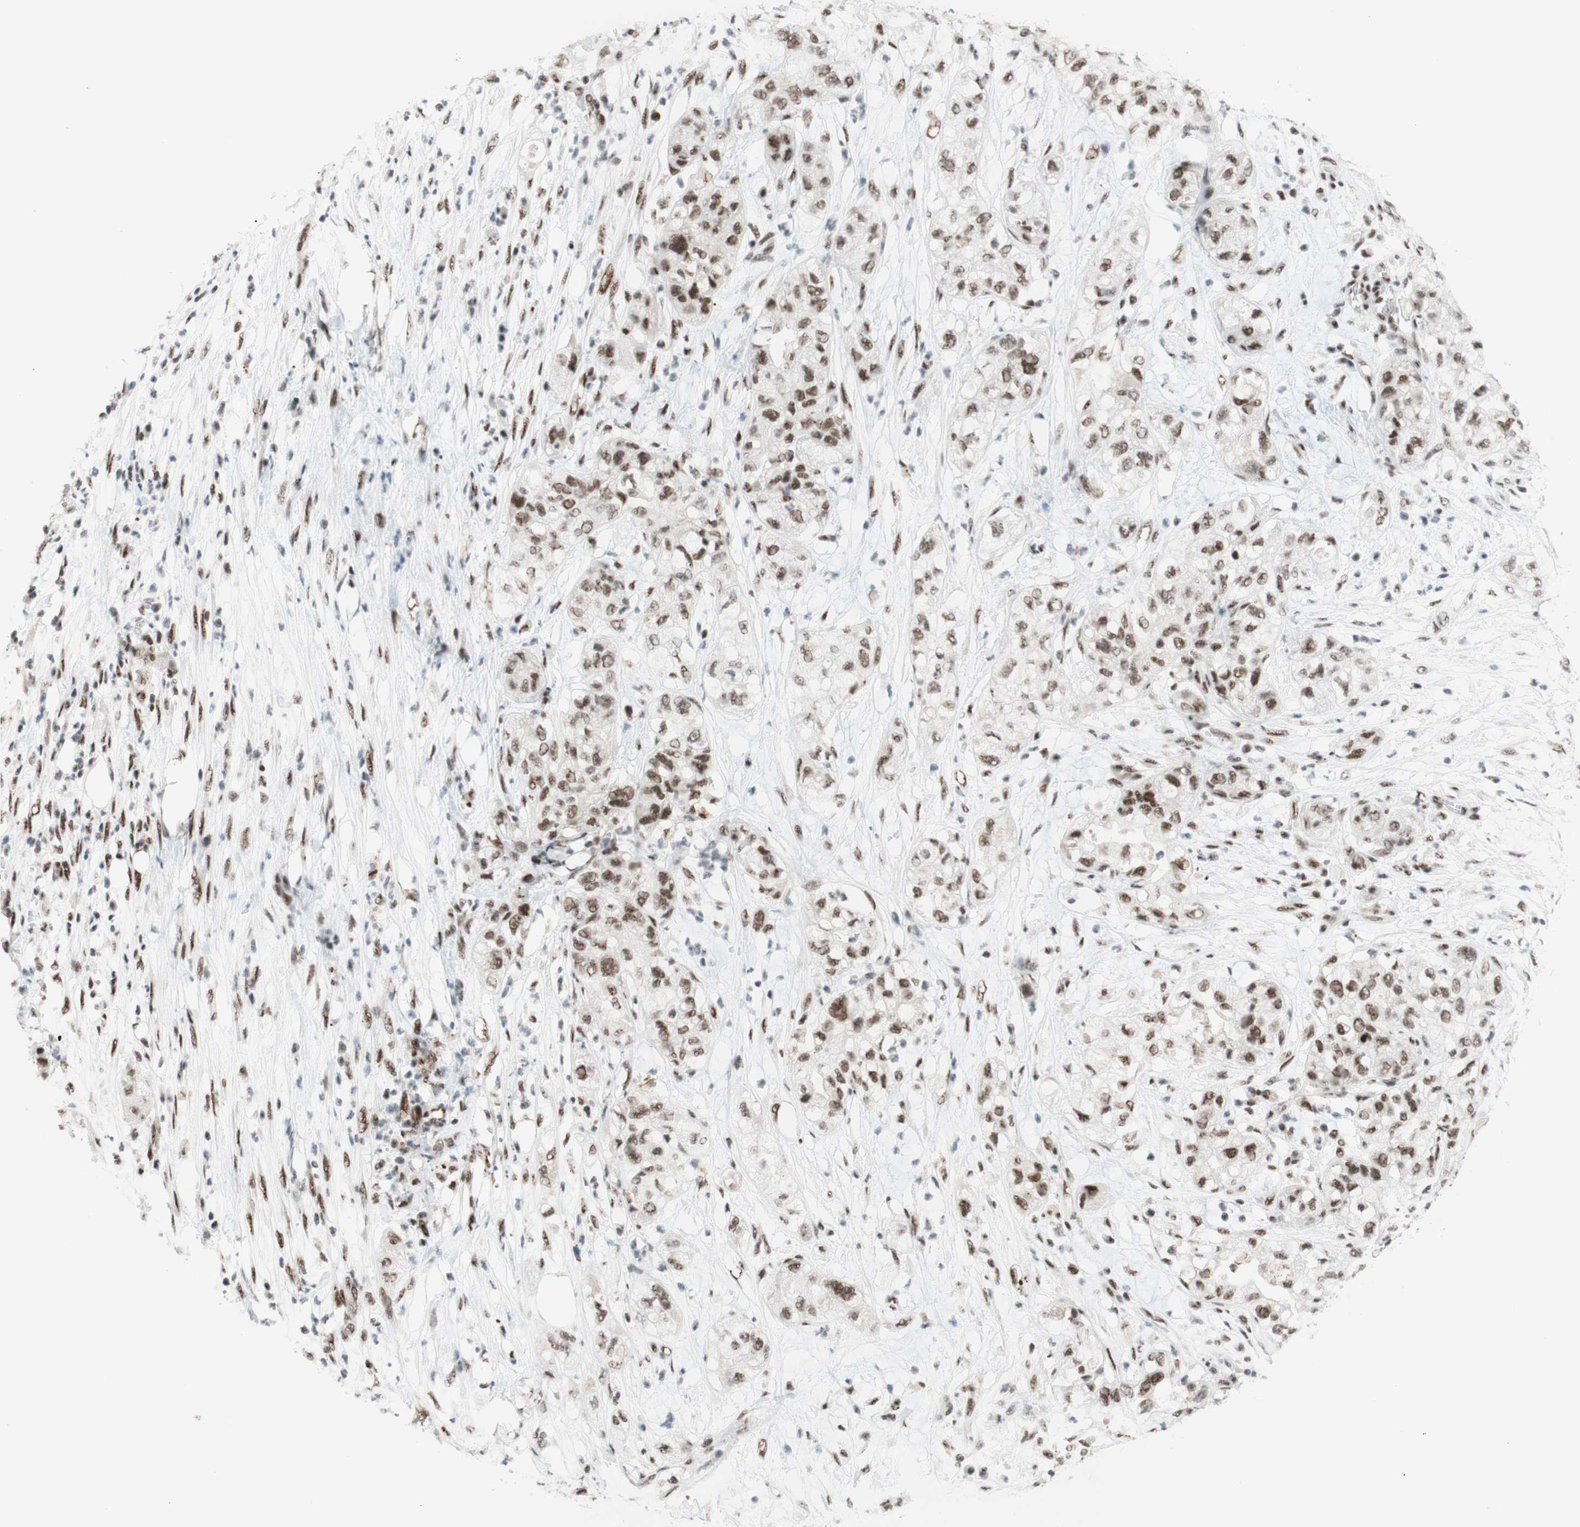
{"staining": {"intensity": "moderate", "quantity": ">75%", "location": "nuclear"}, "tissue": "pancreatic cancer", "cell_type": "Tumor cells", "image_type": "cancer", "snomed": [{"axis": "morphology", "description": "Adenocarcinoma, NOS"}, {"axis": "topography", "description": "Pancreas"}], "caption": "IHC of human pancreatic cancer shows medium levels of moderate nuclear positivity in approximately >75% of tumor cells.", "gene": "PRPF19", "patient": {"sex": "female", "age": 78}}